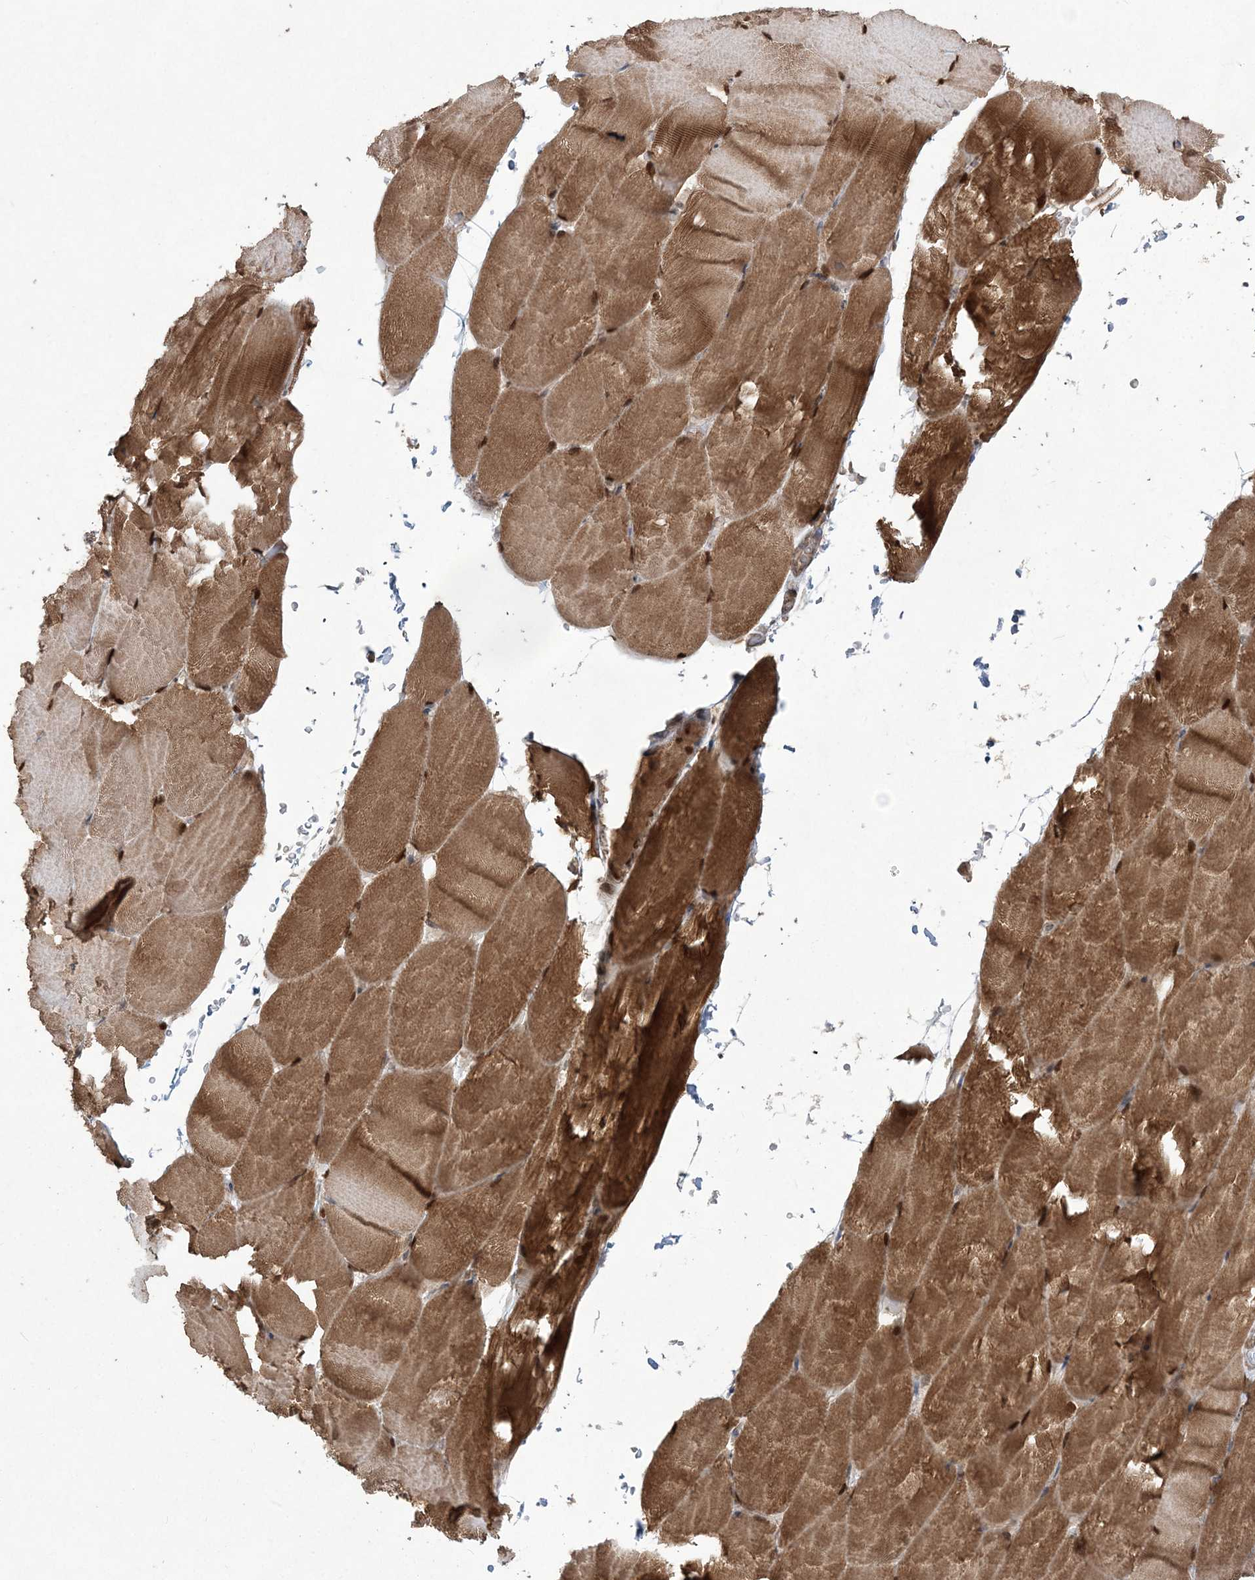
{"staining": {"intensity": "strong", "quantity": ">75%", "location": "cytoplasmic/membranous,nuclear"}, "tissue": "skeletal muscle", "cell_type": "Myocytes", "image_type": "normal", "snomed": [{"axis": "morphology", "description": "Normal tissue, NOS"}, {"axis": "topography", "description": "Skeletal muscle"}, {"axis": "topography", "description": "Parathyroid gland"}], "caption": "Immunohistochemistry image of normal skeletal muscle: human skeletal muscle stained using IHC displays high levels of strong protein expression localized specifically in the cytoplasmic/membranous,nuclear of myocytes, appearing as a cytoplasmic/membranous,nuclear brown color.", "gene": "EHHADH", "patient": {"sex": "female", "age": 37}}